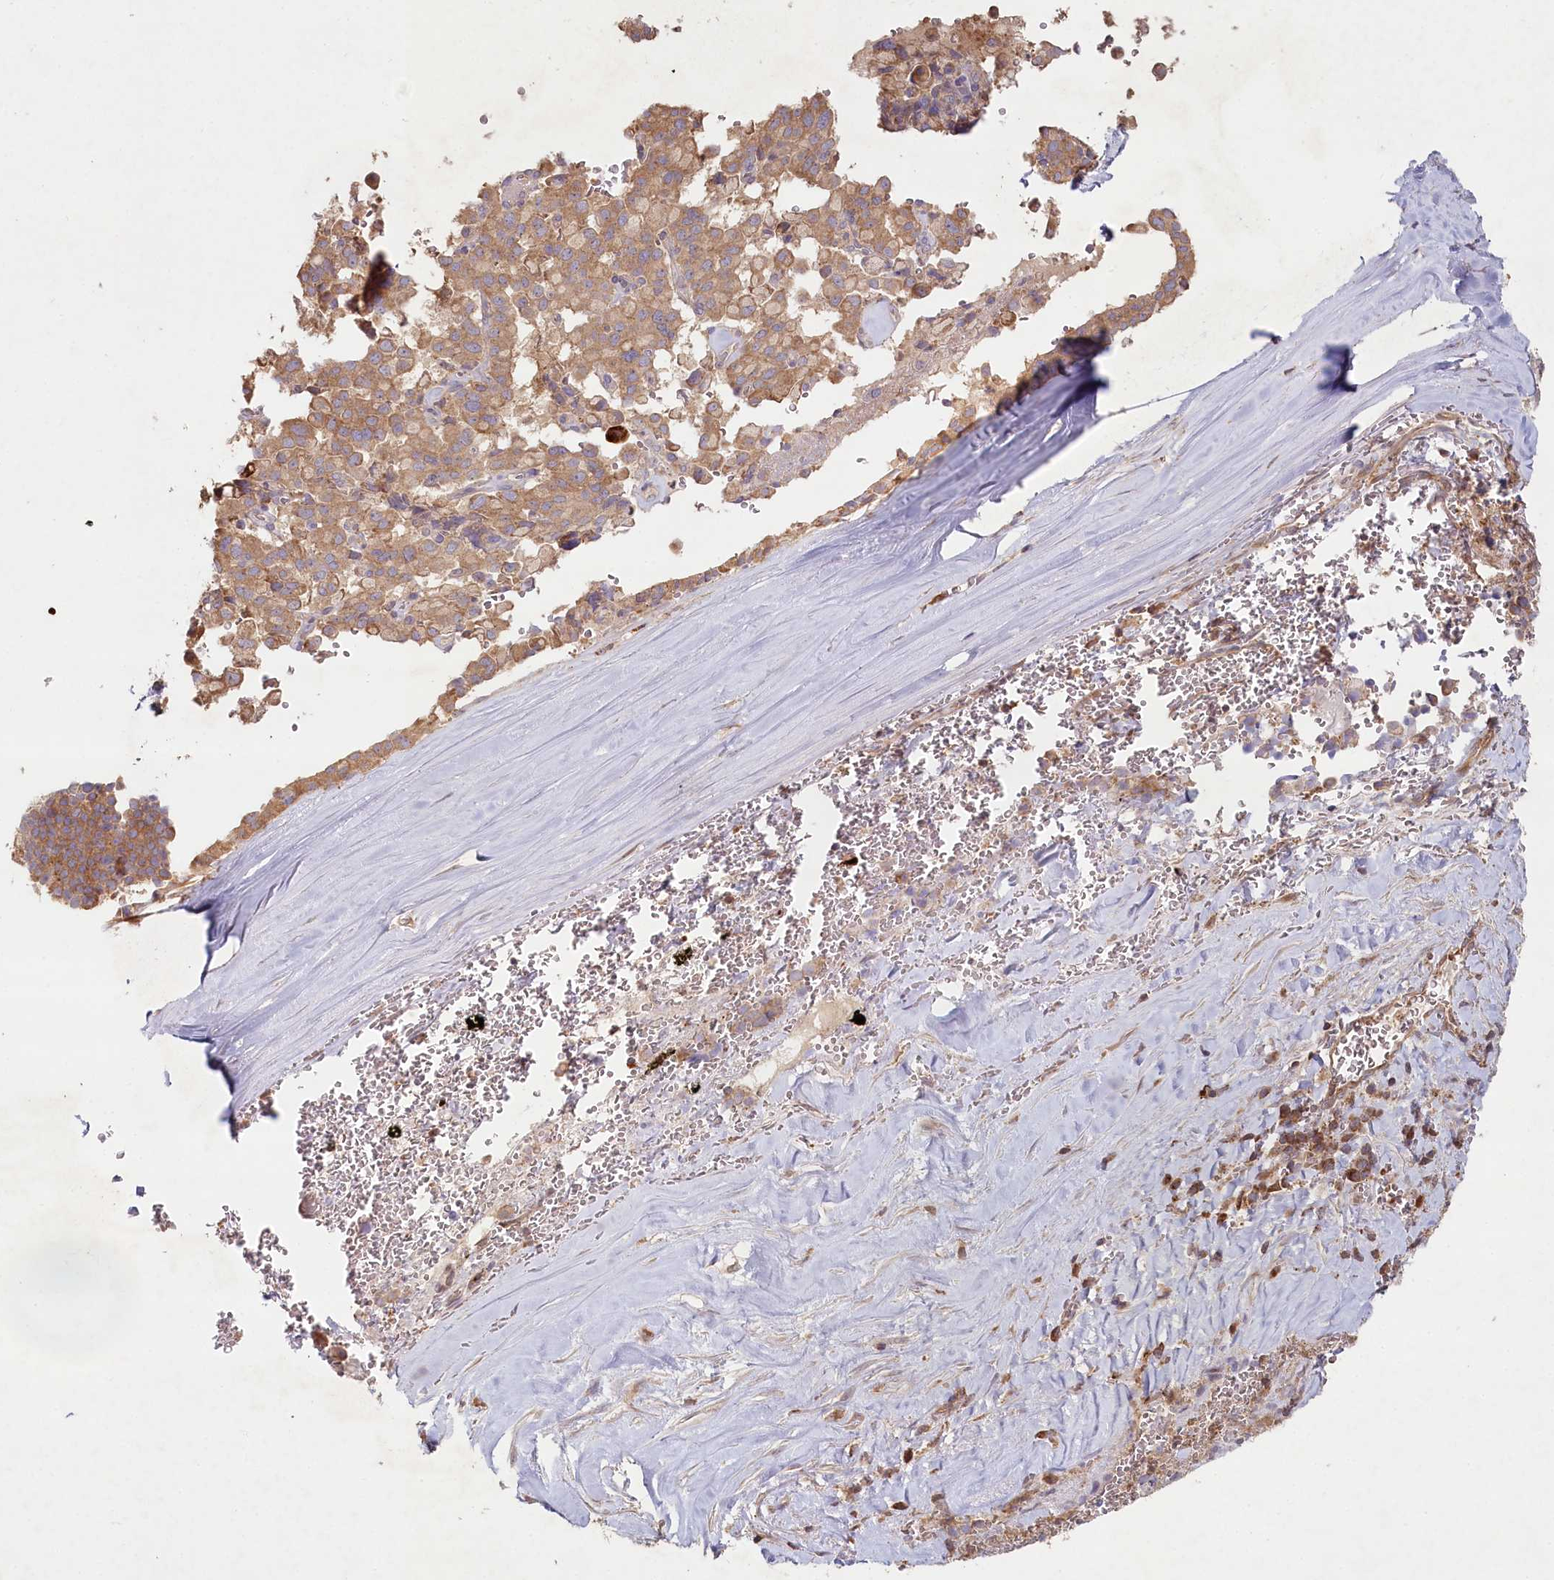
{"staining": {"intensity": "weak", "quantity": ">75%", "location": "cytoplasmic/membranous"}, "tissue": "pancreatic cancer", "cell_type": "Tumor cells", "image_type": "cancer", "snomed": [{"axis": "morphology", "description": "Adenocarcinoma, NOS"}, {"axis": "topography", "description": "Pancreas"}], "caption": "Immunohistochemistry (IHC) histopathology image of pancreatic cancer (adenocarcinoma) stained for a protein (brown), which displays low levels of weak cytoplasmic/membranous staining in about >75% of tumor cells.", "gene": "HAL", "patient": {"sex": "male", "age": 65}}